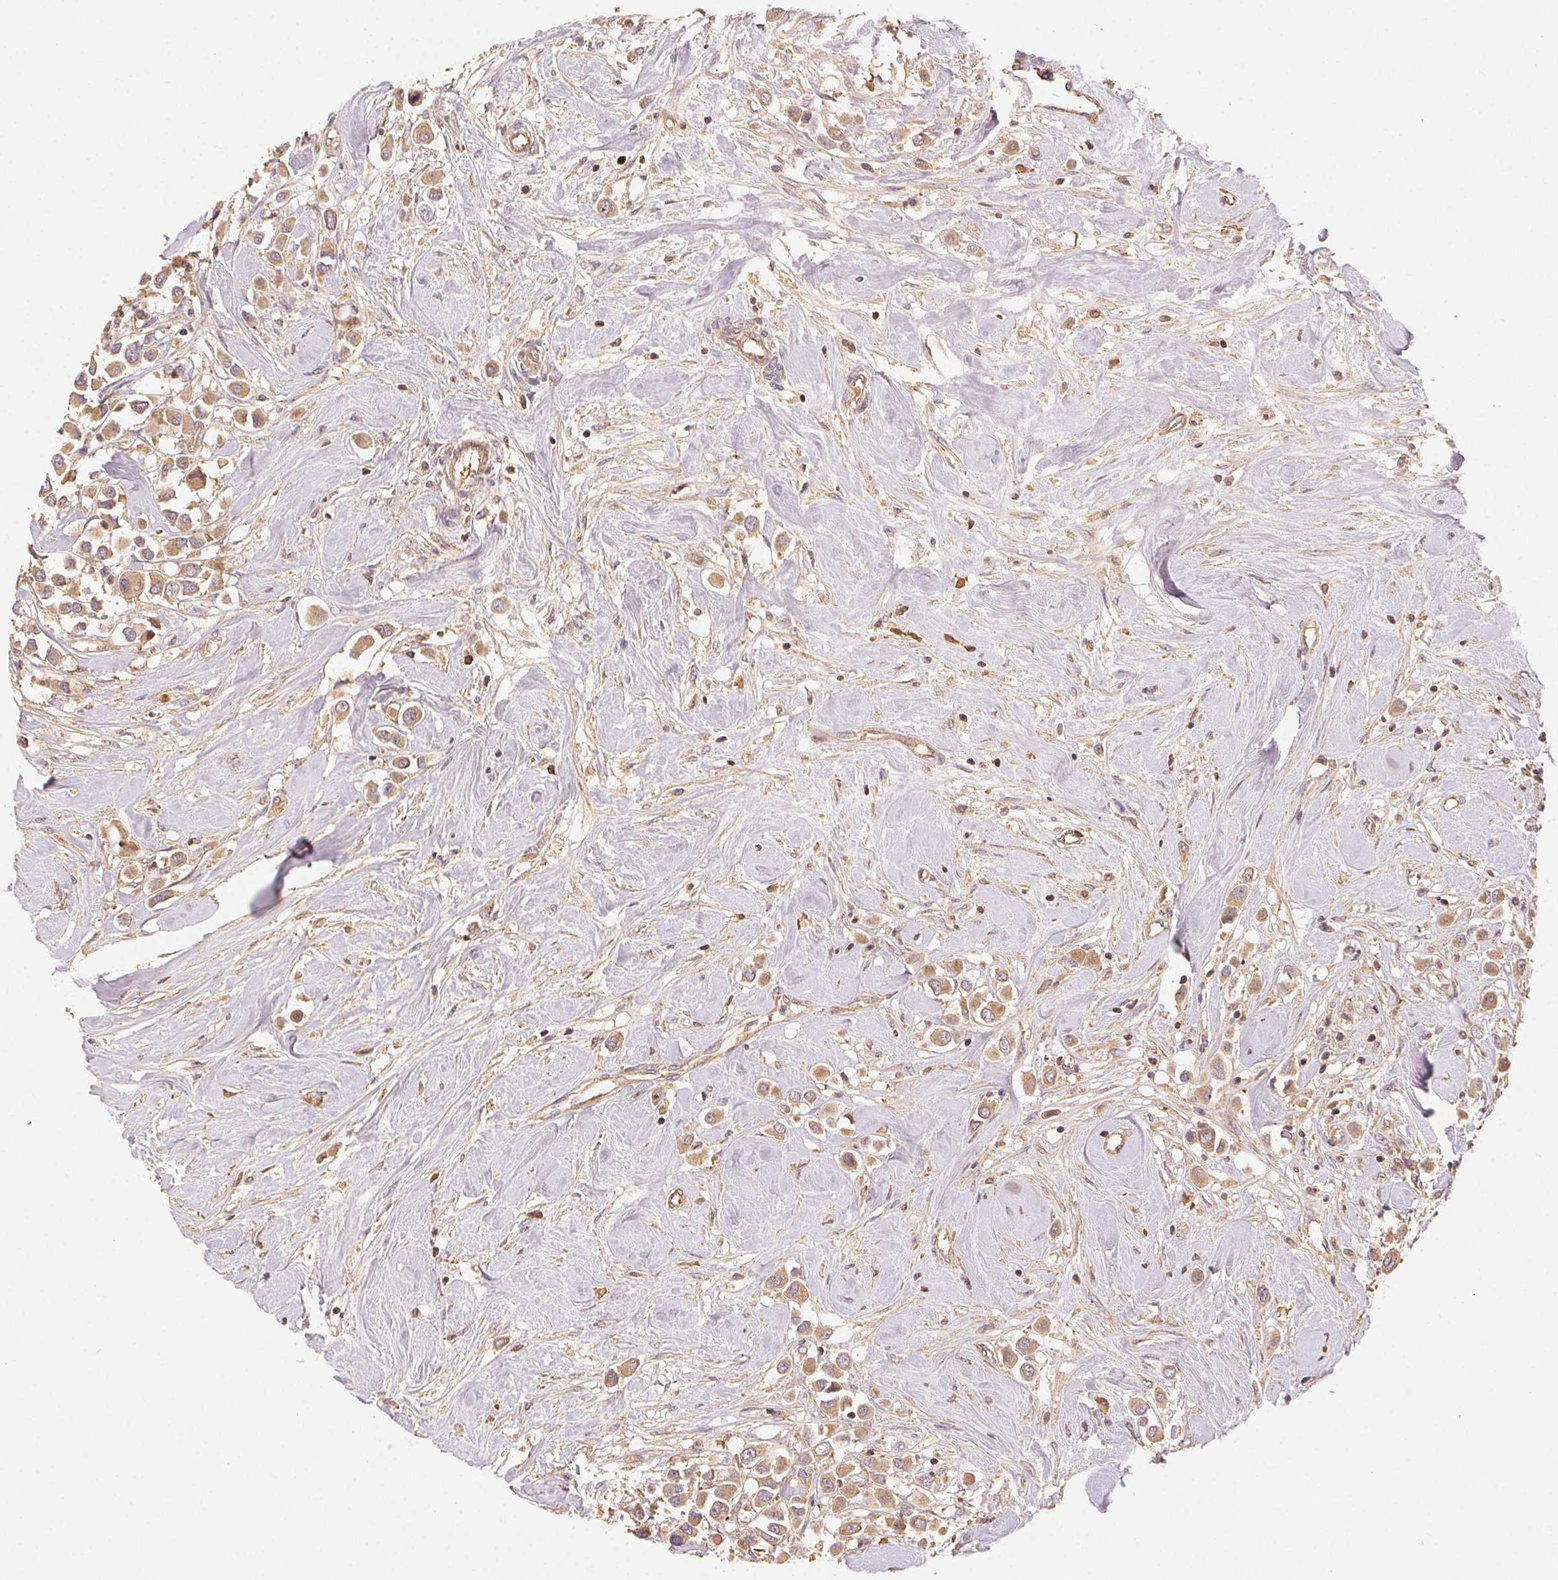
{"staining": {"intensity": "weak", "quantity": ">75%", "location": "cytoplasmic/membranous"}, "tissue": "breast cancer", "cell_type": "Tumor cells", "image_type": "cancer", "snomed": [{"axis": "morphology", "description": "Duct carcinoma"}, {"axis": "topography", "description": "Breast"}], "caption": "About >75% of tumor cells in human breast cancer (invasive ductal carcinoma) reveal weak cytoplasmic/membranous protein positivity as visualized by brown immunohistochemical staining.", "gene": "RALA", "patient": {"sex": "female", "age": 61}}